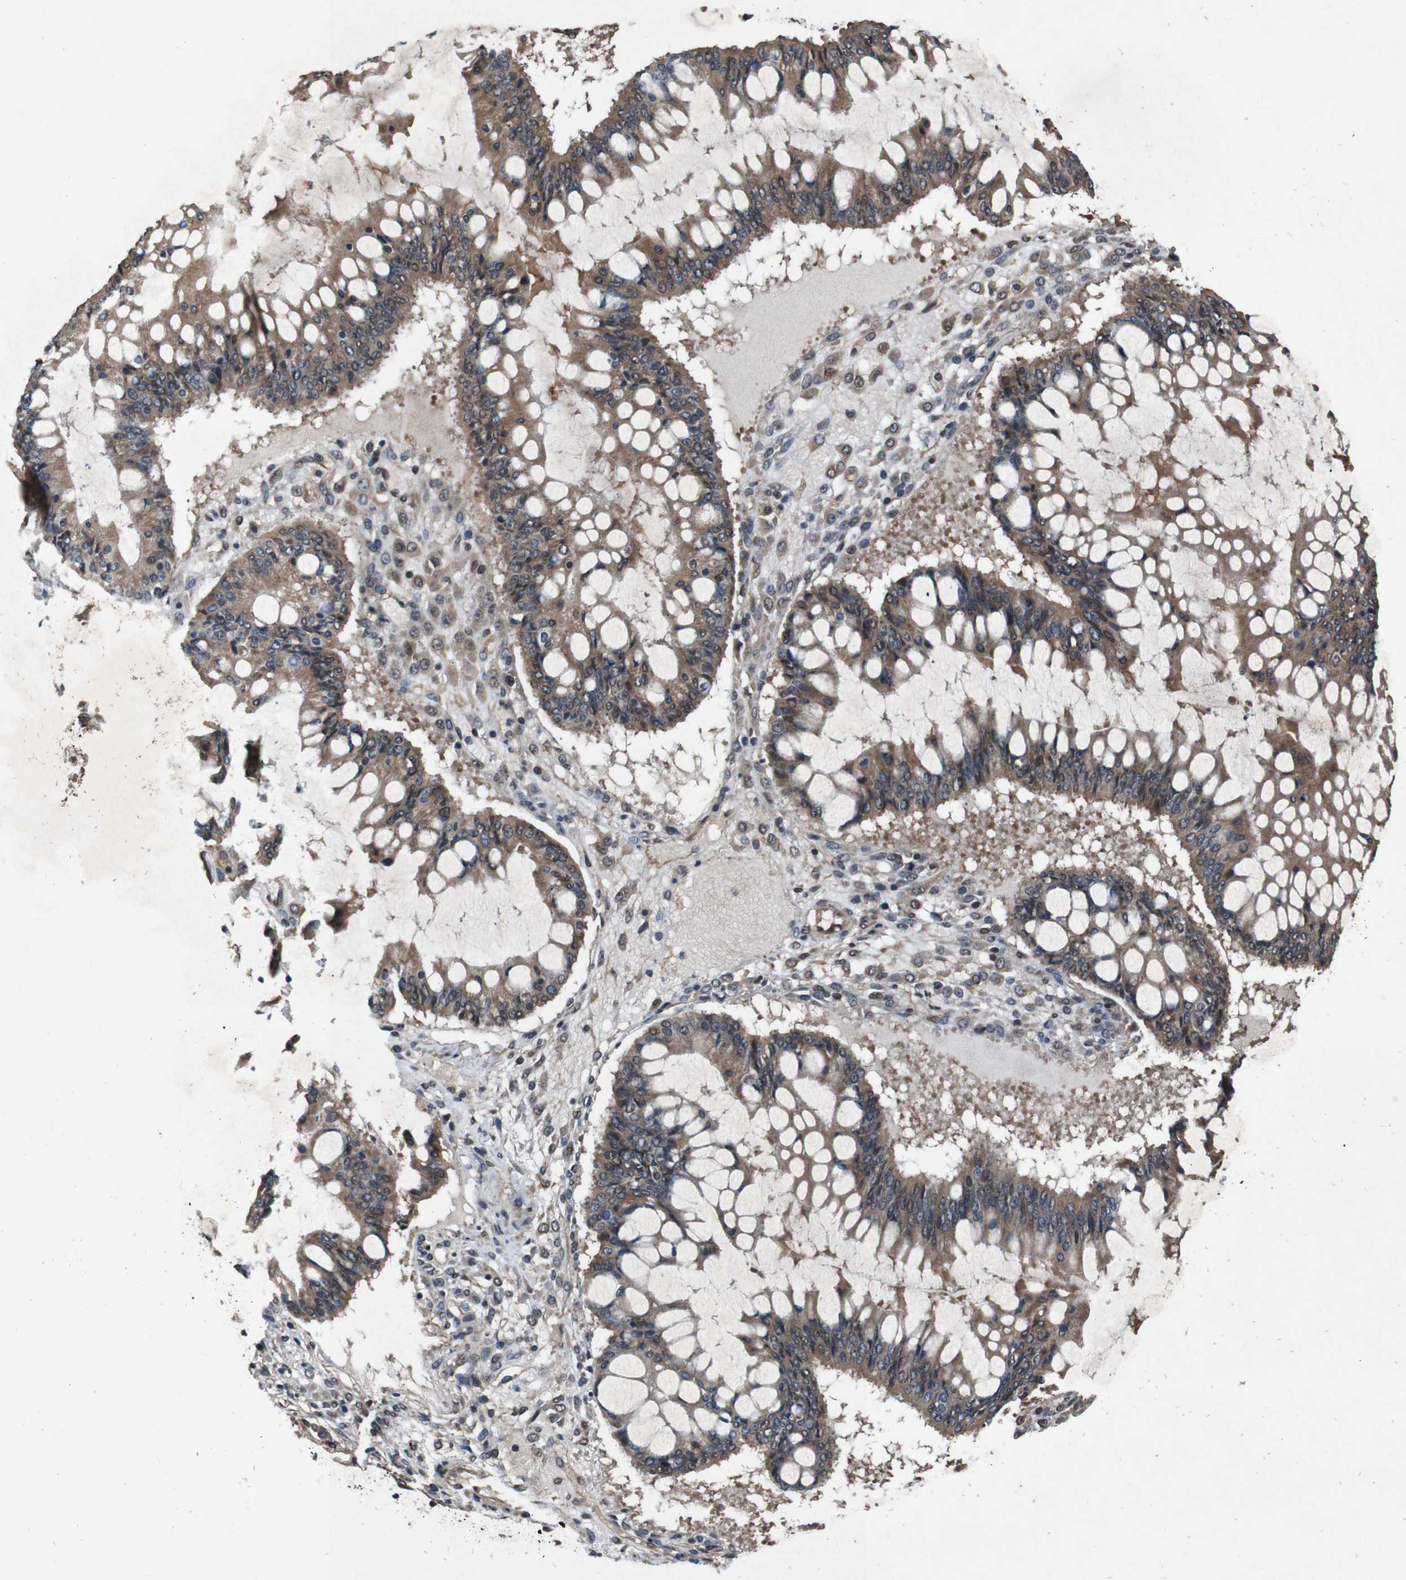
{"staining": {"intensity": "moderate", "quantity": ">75%", "location": "cytoplasmic/membranous"}, "tissue": "ovarian cancer", "cell_type": "Tumor cells", "image_type": "cancer", "snomed": [{"axis": "morphology", "description": "Cystadenocarcinoma, mucinous, NOS"}, {"axis": "topography", "description": "Ovary"}], "caption": "Approximately >75% of tumor cells in human ovarian mucinous cystadenocarcinoma show moderate cytoplasmic/membranous protein positivity as visualized by brown immunohistochemical staining.", "gene": "SOCS1", "patient": {"sex": "female", "age": 73}}